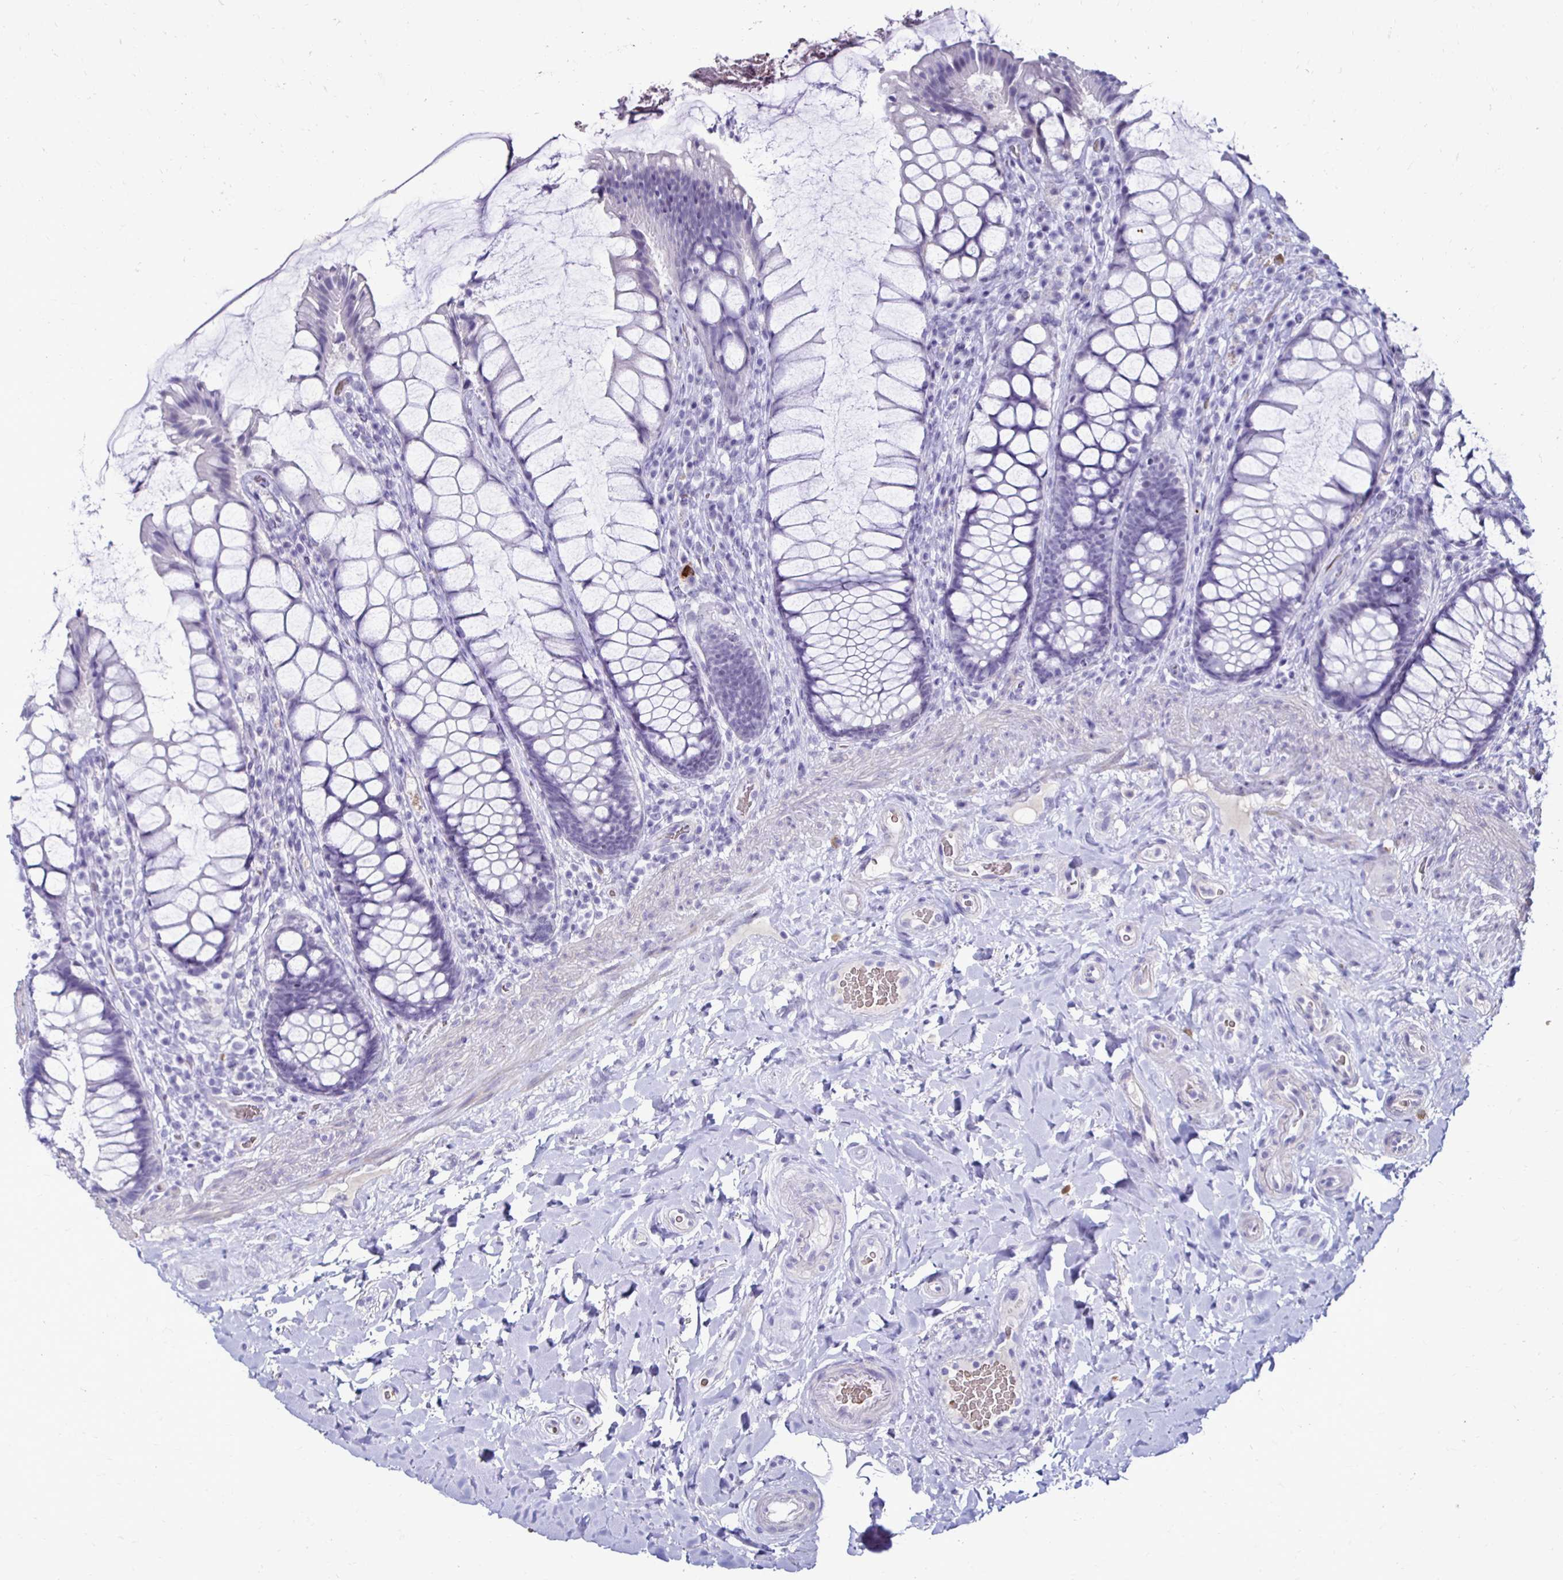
{"staining": {"intensity": "negative", "quantity": "none", "location": "none"}, "tissue": "rectum", "cell_type": "Glandular cells", "image_type": "normal", "snomed": [{"axis": "morphology", "description": "Normal tissue, NOS"}, {"axis": "topography", "description": "Rectum"}], "caption": "The image demonstrates no significant expression in glandular cells of rectum. The staining is performed using DAB brown chromogen with nuclei counter-stained in using hematoxylin.", "gene": "RHBDL3", "patient": {"sex": "female", "age": 58}}